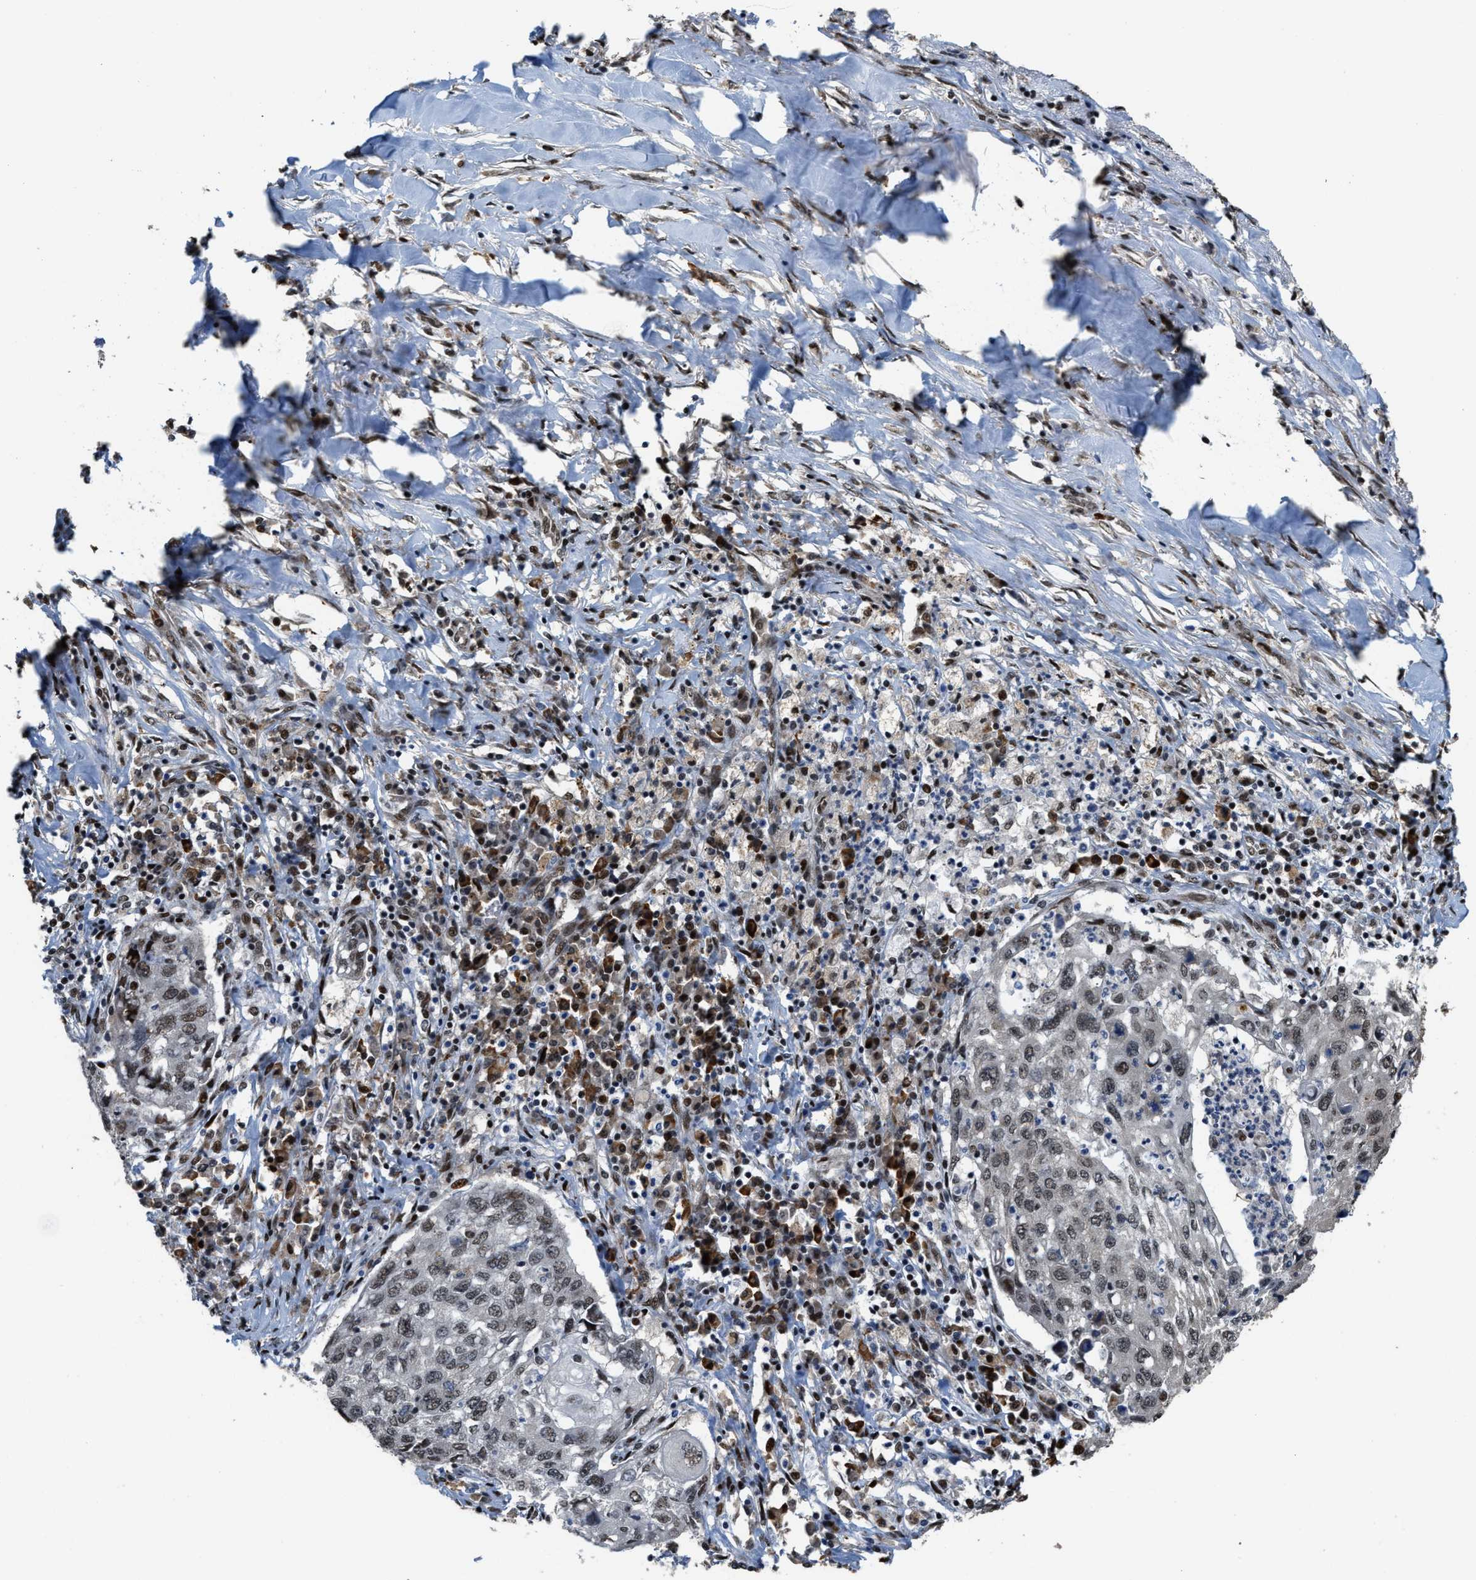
{"staining": {"intensity": "weak", "quantity": "<25%", "location": "nuclear"}, "tissue": "lung cancer", "cell_type": "Tumor cells", "image_type": "cancer", "snomed": [{"axis": "morphology", "description": "Squamous cell carcinoma, NOS"}, {"axis": "topography", "description": "Lung"}], "caption": "High power microscopy micrograph of an IHC histopathology image of lung cancer (squamous cell carcinoma), revealing no significant positivity in tumor cells.", "gene": "SERTAD2", "patient": {"sex": "female", "age": 63}}